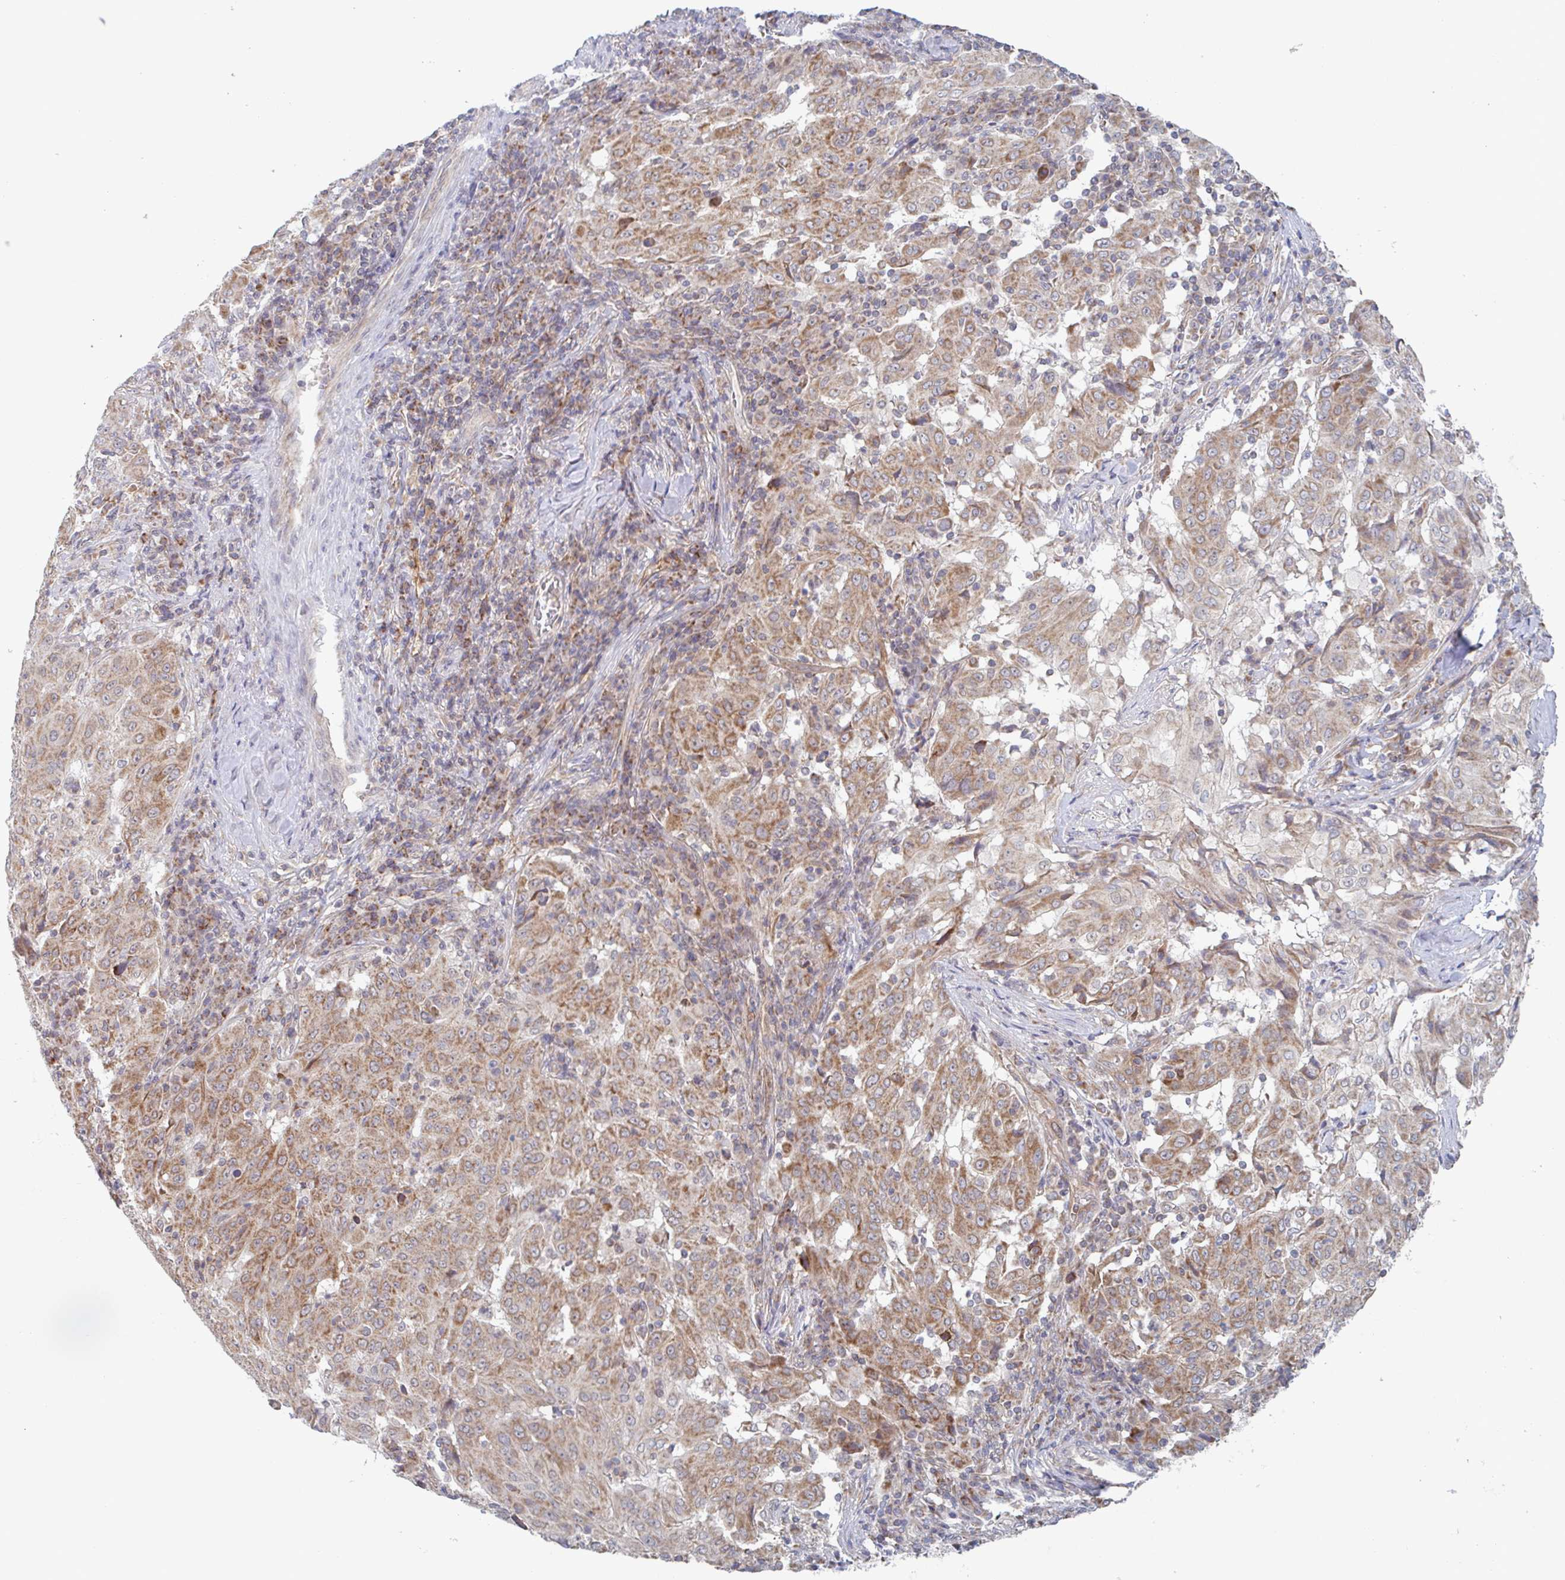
{"staining": {"intensity": "moderate", "quantity": ">75%", "location": "cytoplasmic/membranous"}, "tissue": "pancreatic cancer", "cell_type": "Tumor cells", "image_type": "cancer", "snomed": [{"axis": "morphology", "description": "Adenocarcinoma, NOS"}, {"axis": "topography", "description": "Pancreas"}], "caption": "Brown immunohistochemical staining in human pancreatic cancer (adenocarcinoma) shows moderate cytoplasmic/membranous positivity in approximately >75% of tumor cells. Nuclei are stained in blue.", "gene": "SURF1", "patient": {"sex": "male", "age": 63}}